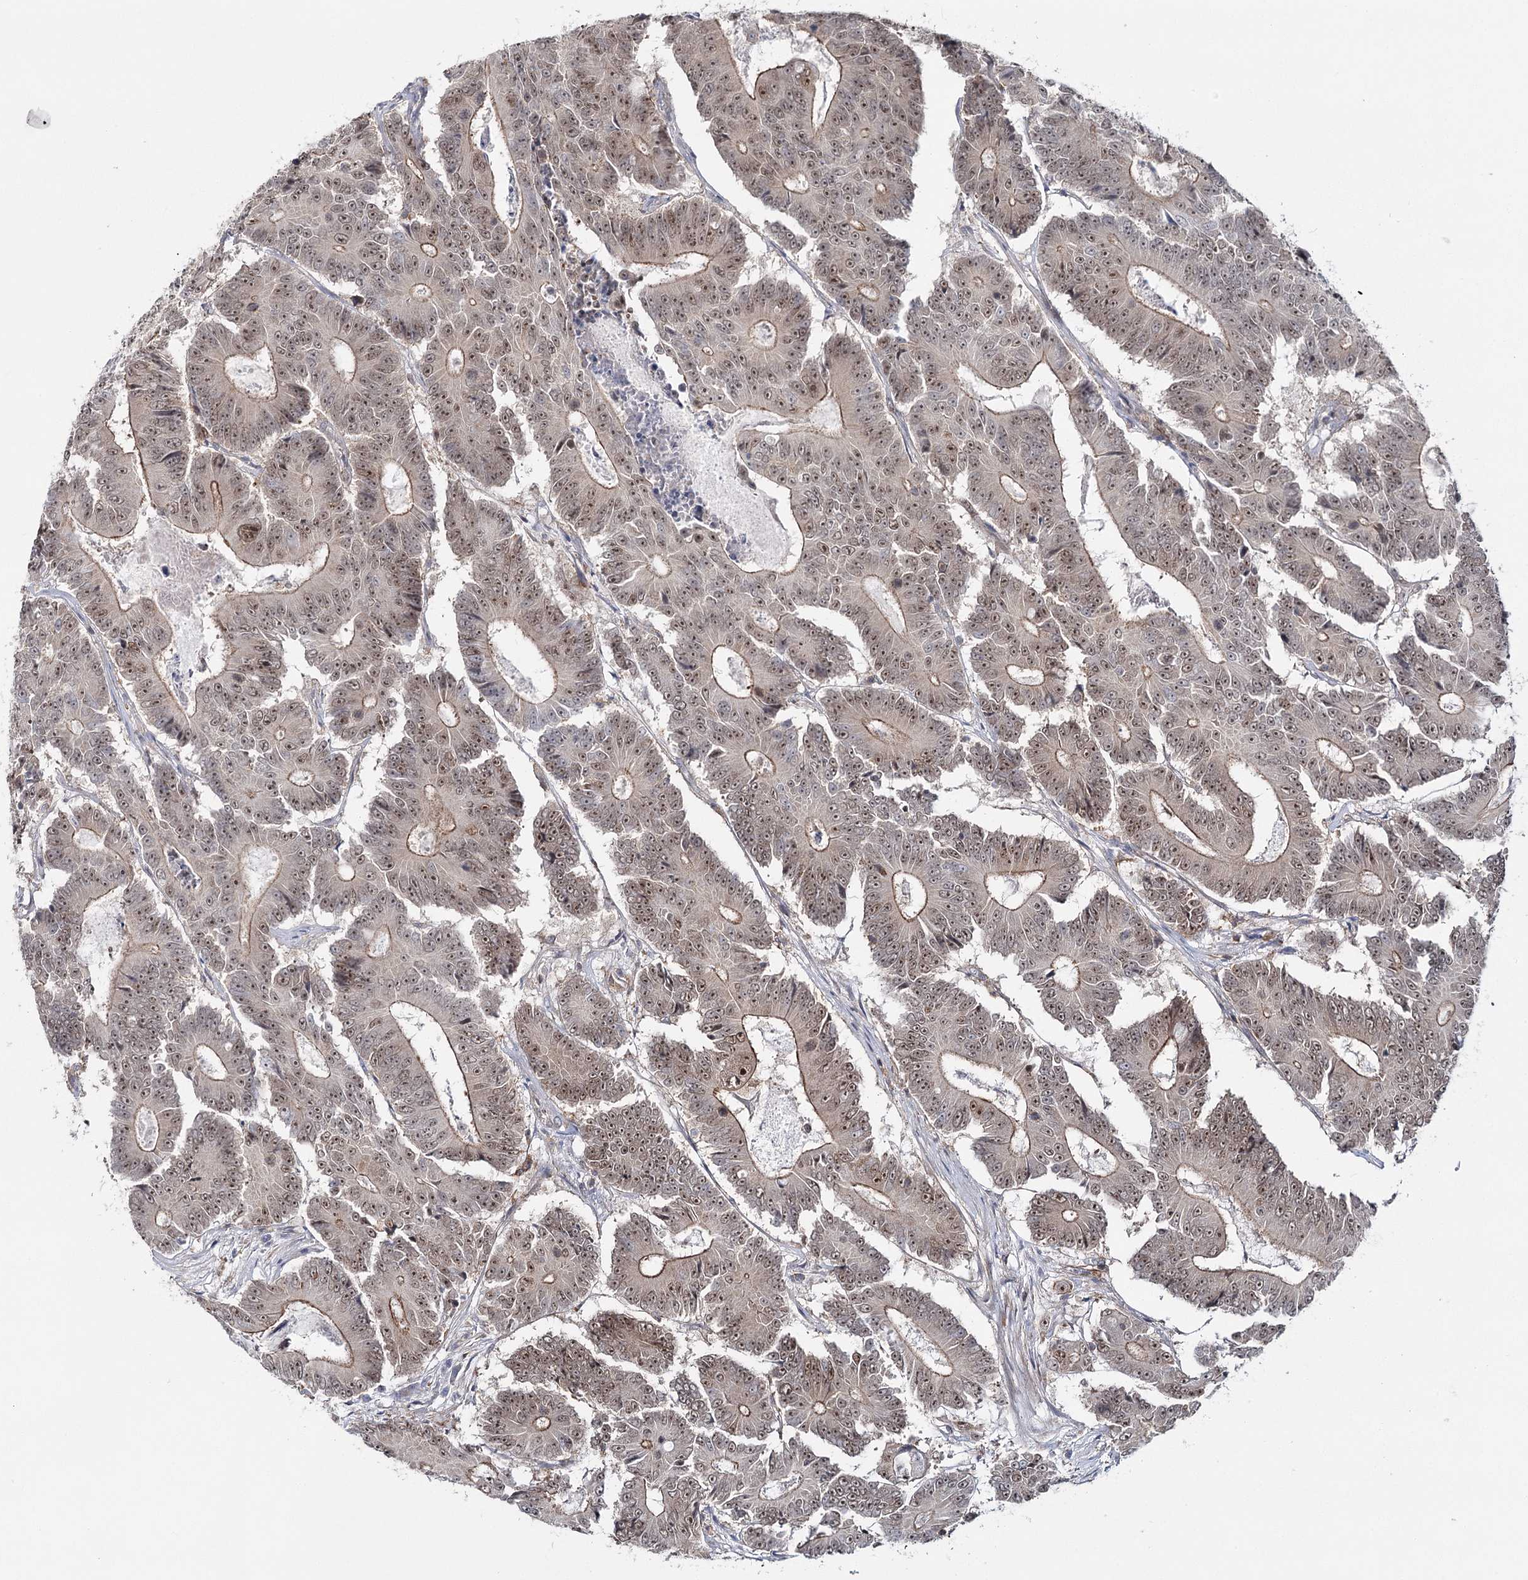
{"staining": {"intensity": "moderate", "quantity": ">75%", "location": "cytoplasmic/membranous,nuclear"}, "tissue": "colorectal cancer", "cell_type": "Tumor cells", "image_type": "cancer", "snomed": [{"axis": "morphology", "description": "Adenocarcinoma, NOS"}, {"axis": "topography", "description": "Colon"}], "caption": "Human colorectal adenocarcinoma stained with a protein marker shows moderate staining in tumor cells.", "gene": "ZC3H8", "patient": {"sex": "male", "age": 83}}